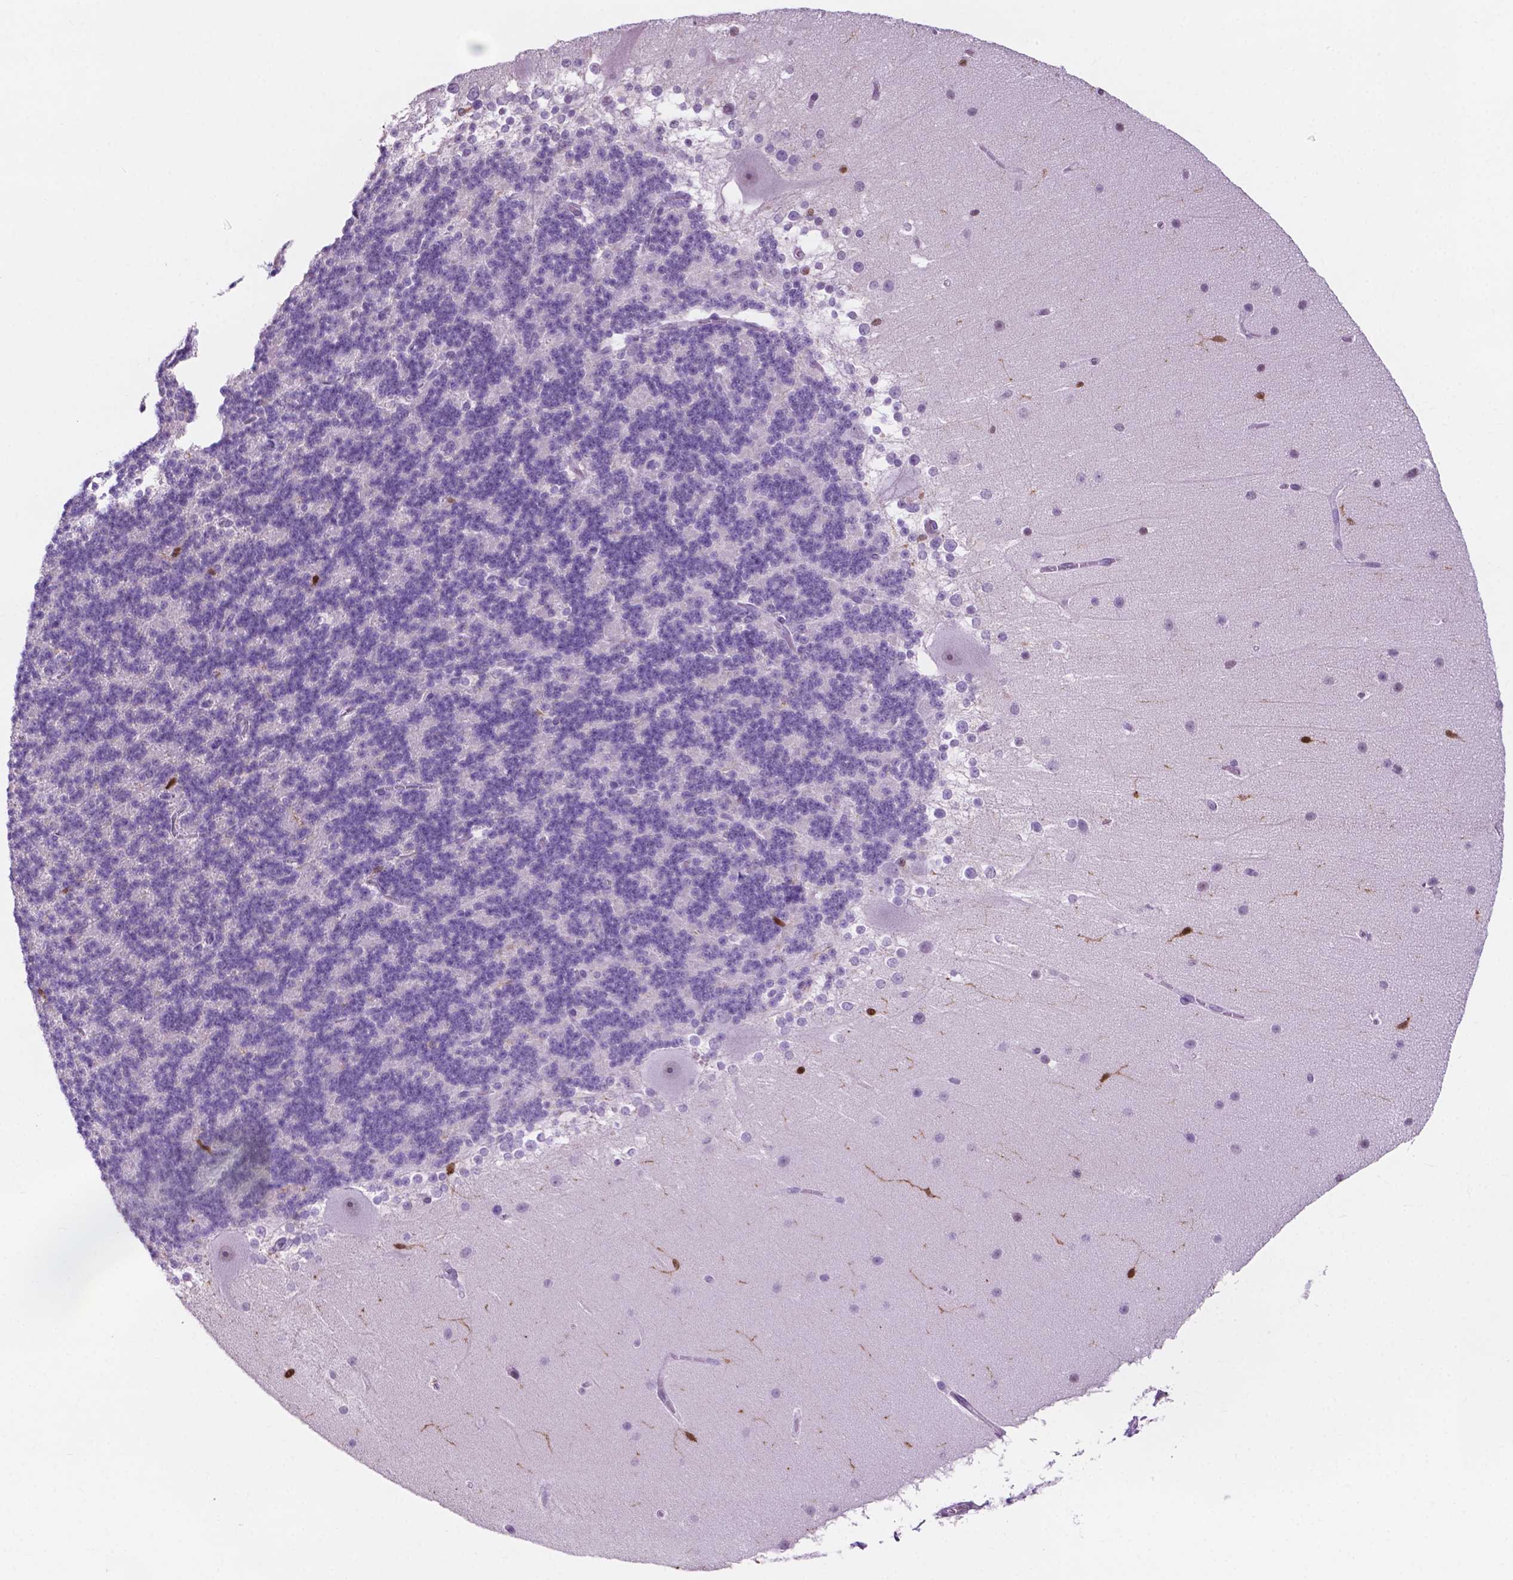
{"staining": {"intensity": "negative", "quantity": "none", "location": "none"}, "tissue": "cerebellum", "cell_type": "Cells in granular layer", "image_type": "normal", "snomed": [{"axis": "morphology", "description": "Normal tissue, NOS"}, {"axis": "topography", "description": "Cerebellum"}], "caption": "High power microscopy photomicrograph of an immunohistochemistry (IHC) histopathology image of normal cerebellum, revealing no significant staining in cells in granular layer. Nuclei are stained in blue.", "gene": "ACY3", "patient": {"sex": "female", "age": 19}}